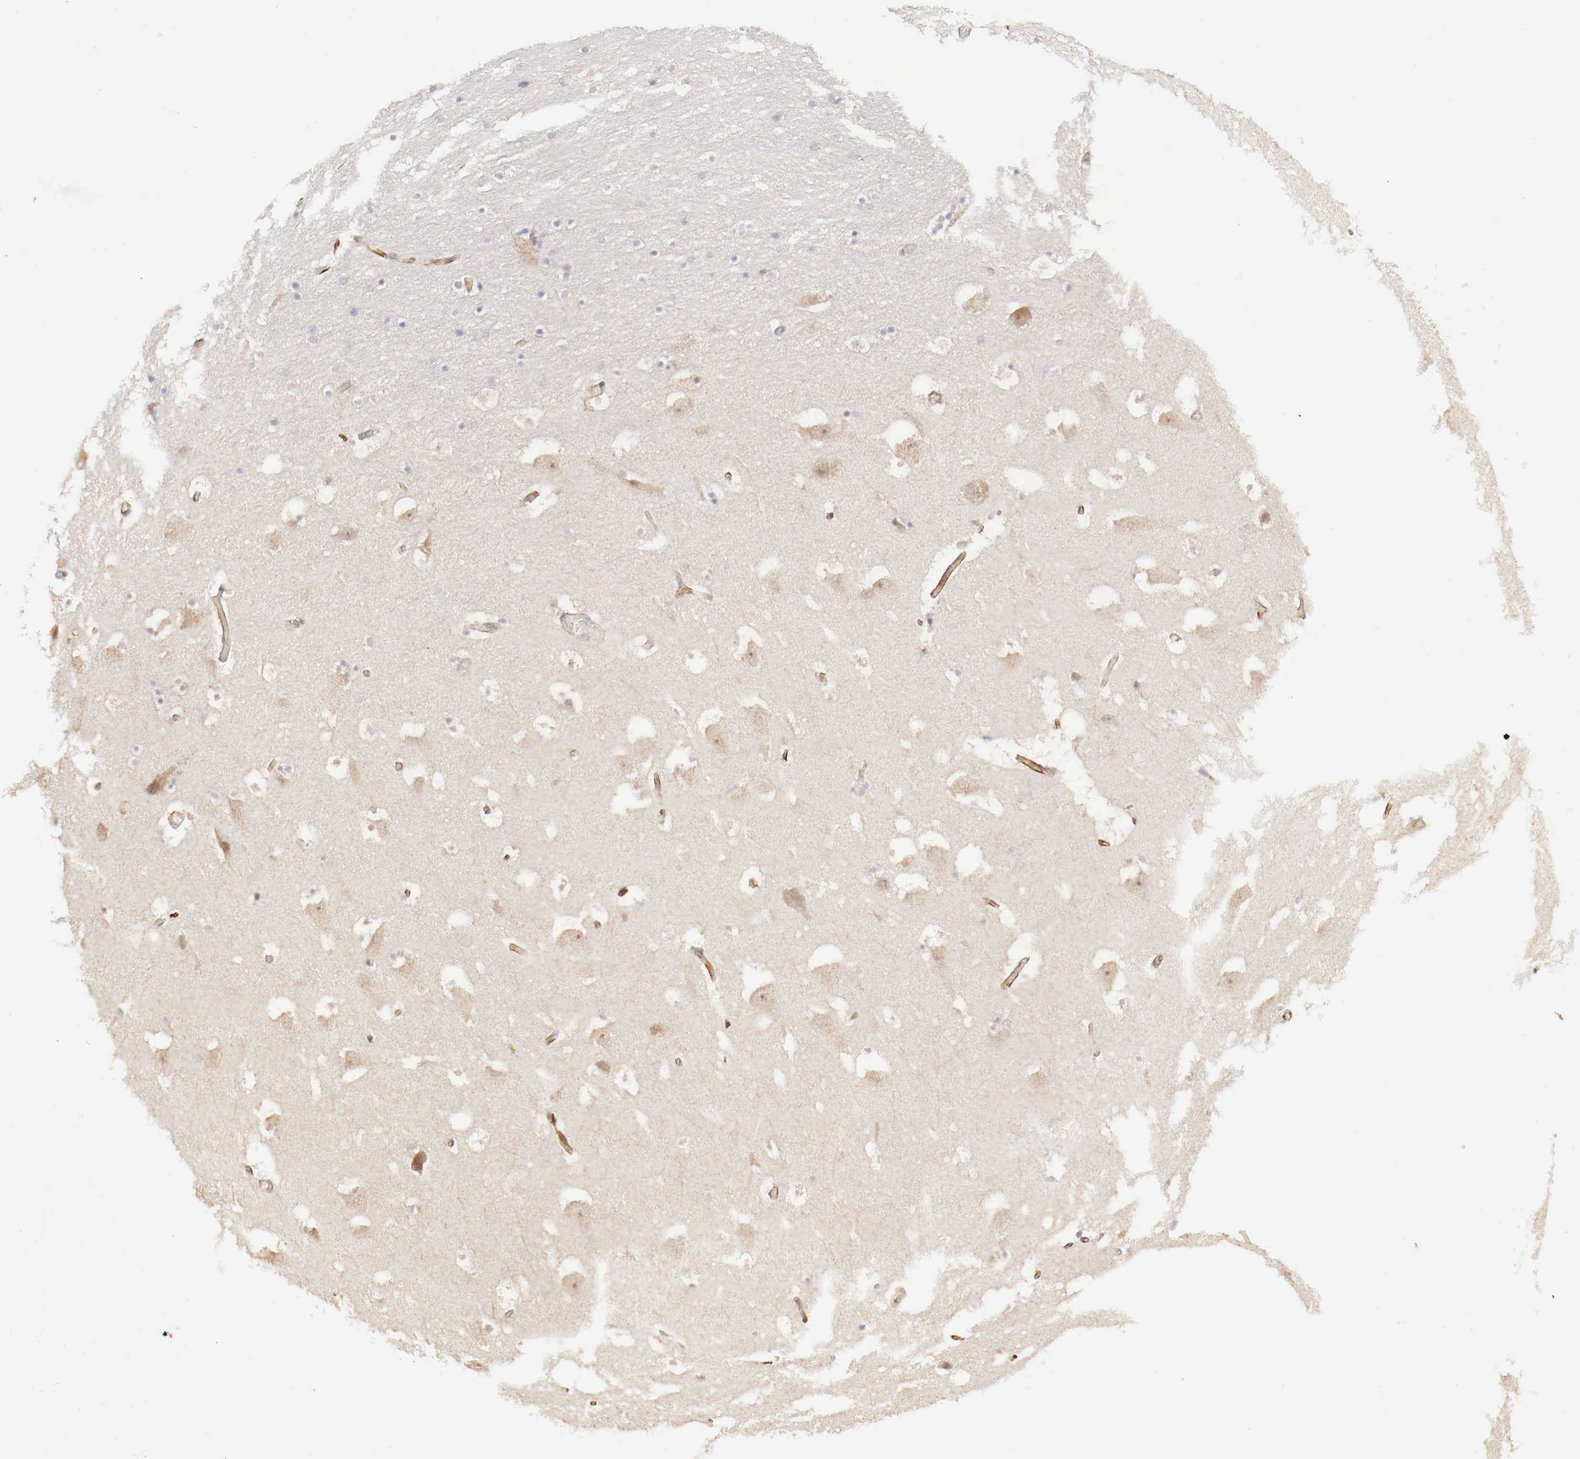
{"staining": {"intensity": "negative", "quantity": "none", "location": "none"}, "tissue": "hippocampus", "cell_type": "Glial cells", "image_type": "normal", "snomed": [{"axis": "morphology", "description": "Normal tissue, NOS"}, {"axis": "topography", "description": "Hippocampus"}], "caption": "Immunohistochemistry (IHC) histopathology image of benign human hippocampus stained for a protein (brown), which shows no positivity in glial cells. (DAB immunohistochemistry (IHC) visualized using brightfield microscopy, high magnification).", "gene": "WT1", "patient": {"sex": "male", "age": 45}}